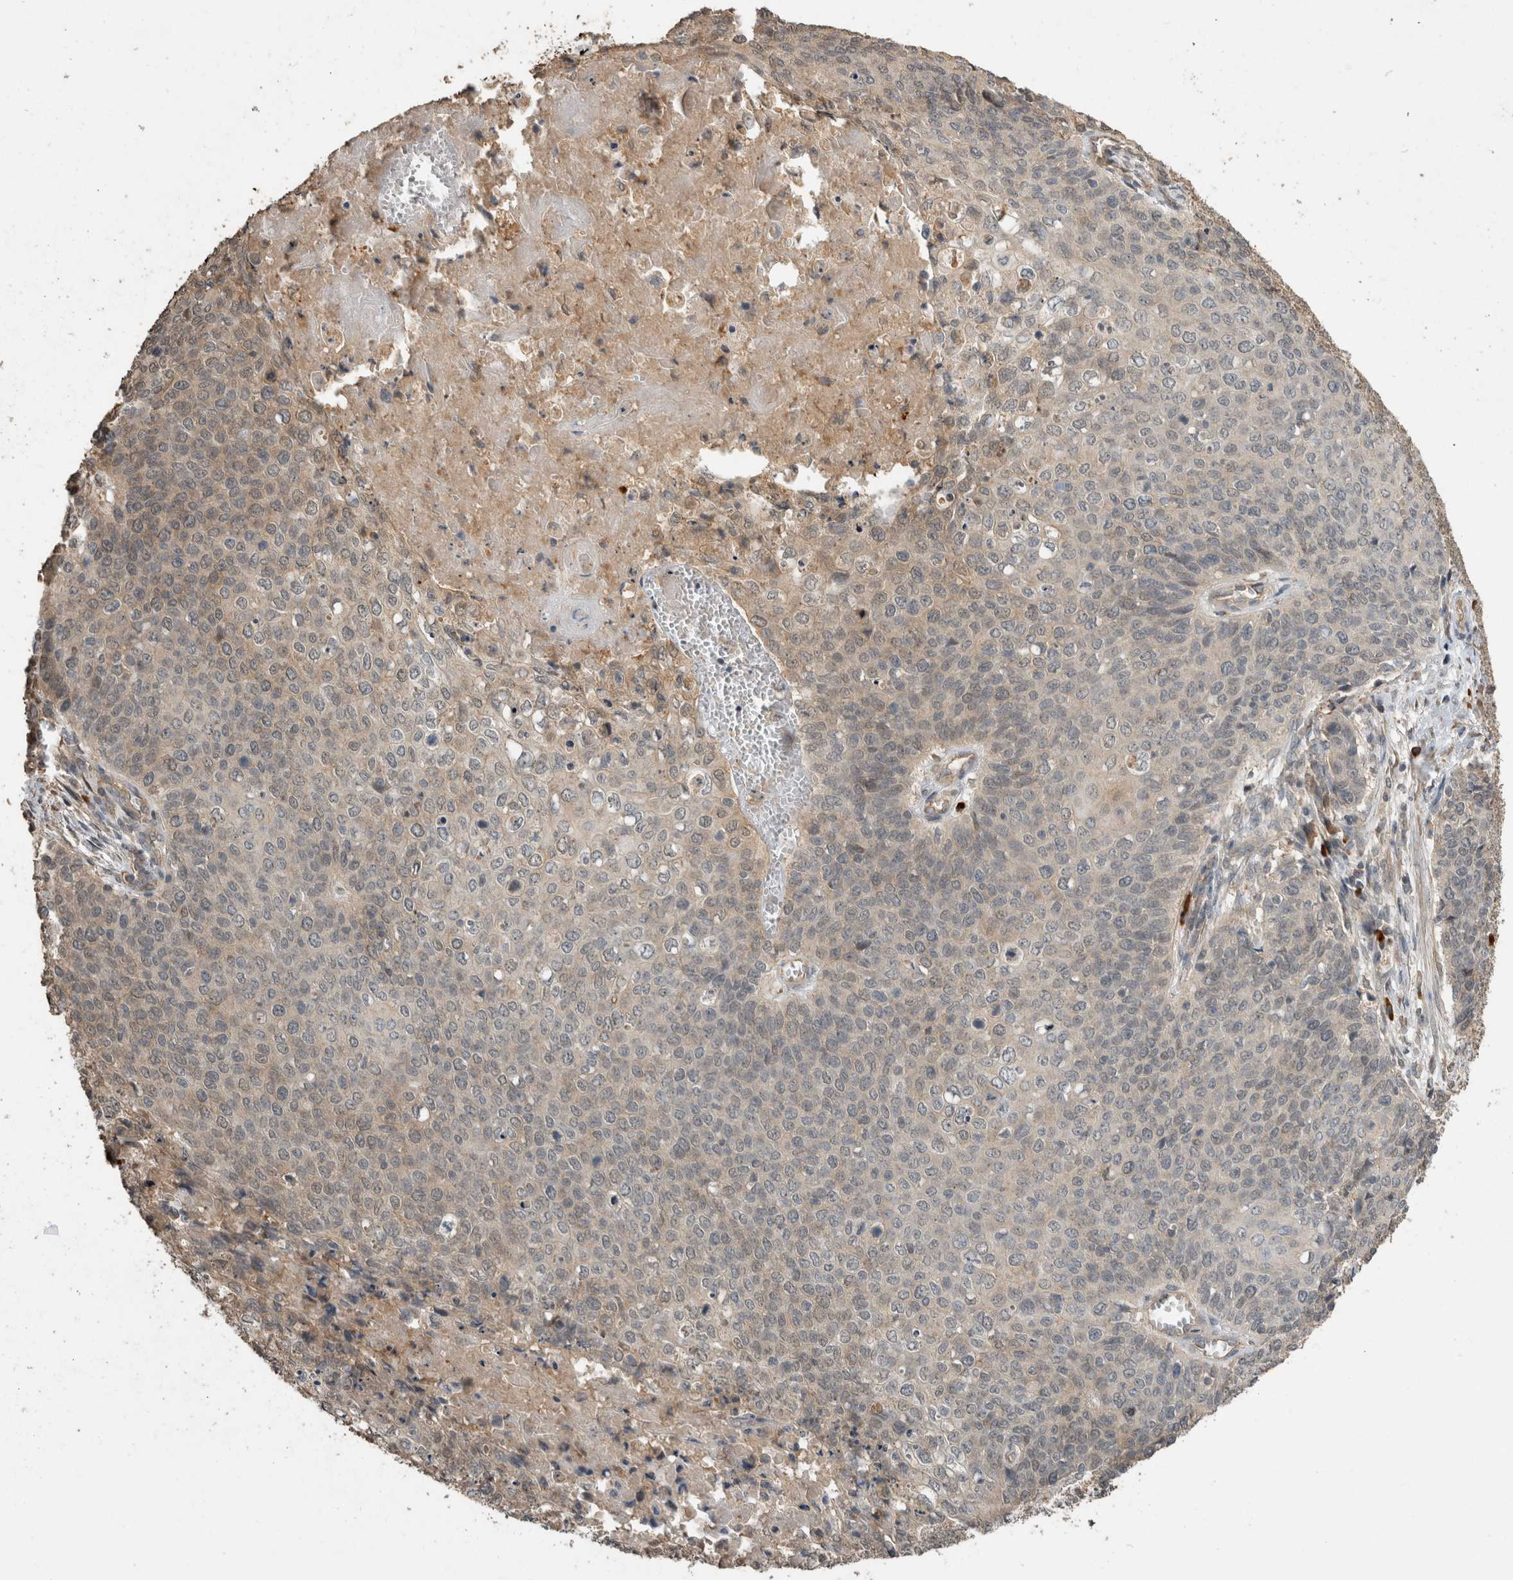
{"staining": {"intensity": "weak", "quantity": "<25%", "location": "cytoplasmic/membranous"}, "tissue": "cervical cancer", "cell_type": "Tumor cells", "image_type": "cancer", "snomed": [{"axis": "morphology", "description": "Squamous cell carcinoma, NOS"}, {"axis": "topography", "description": "Cervix"}], "caption": "Cervical squamous cell carcinoma was stained to show a protein in brown. There is no significant expression in tumor cells.", "gene": "RHPN1", "patient": {"sex": "female", "age": 39}}